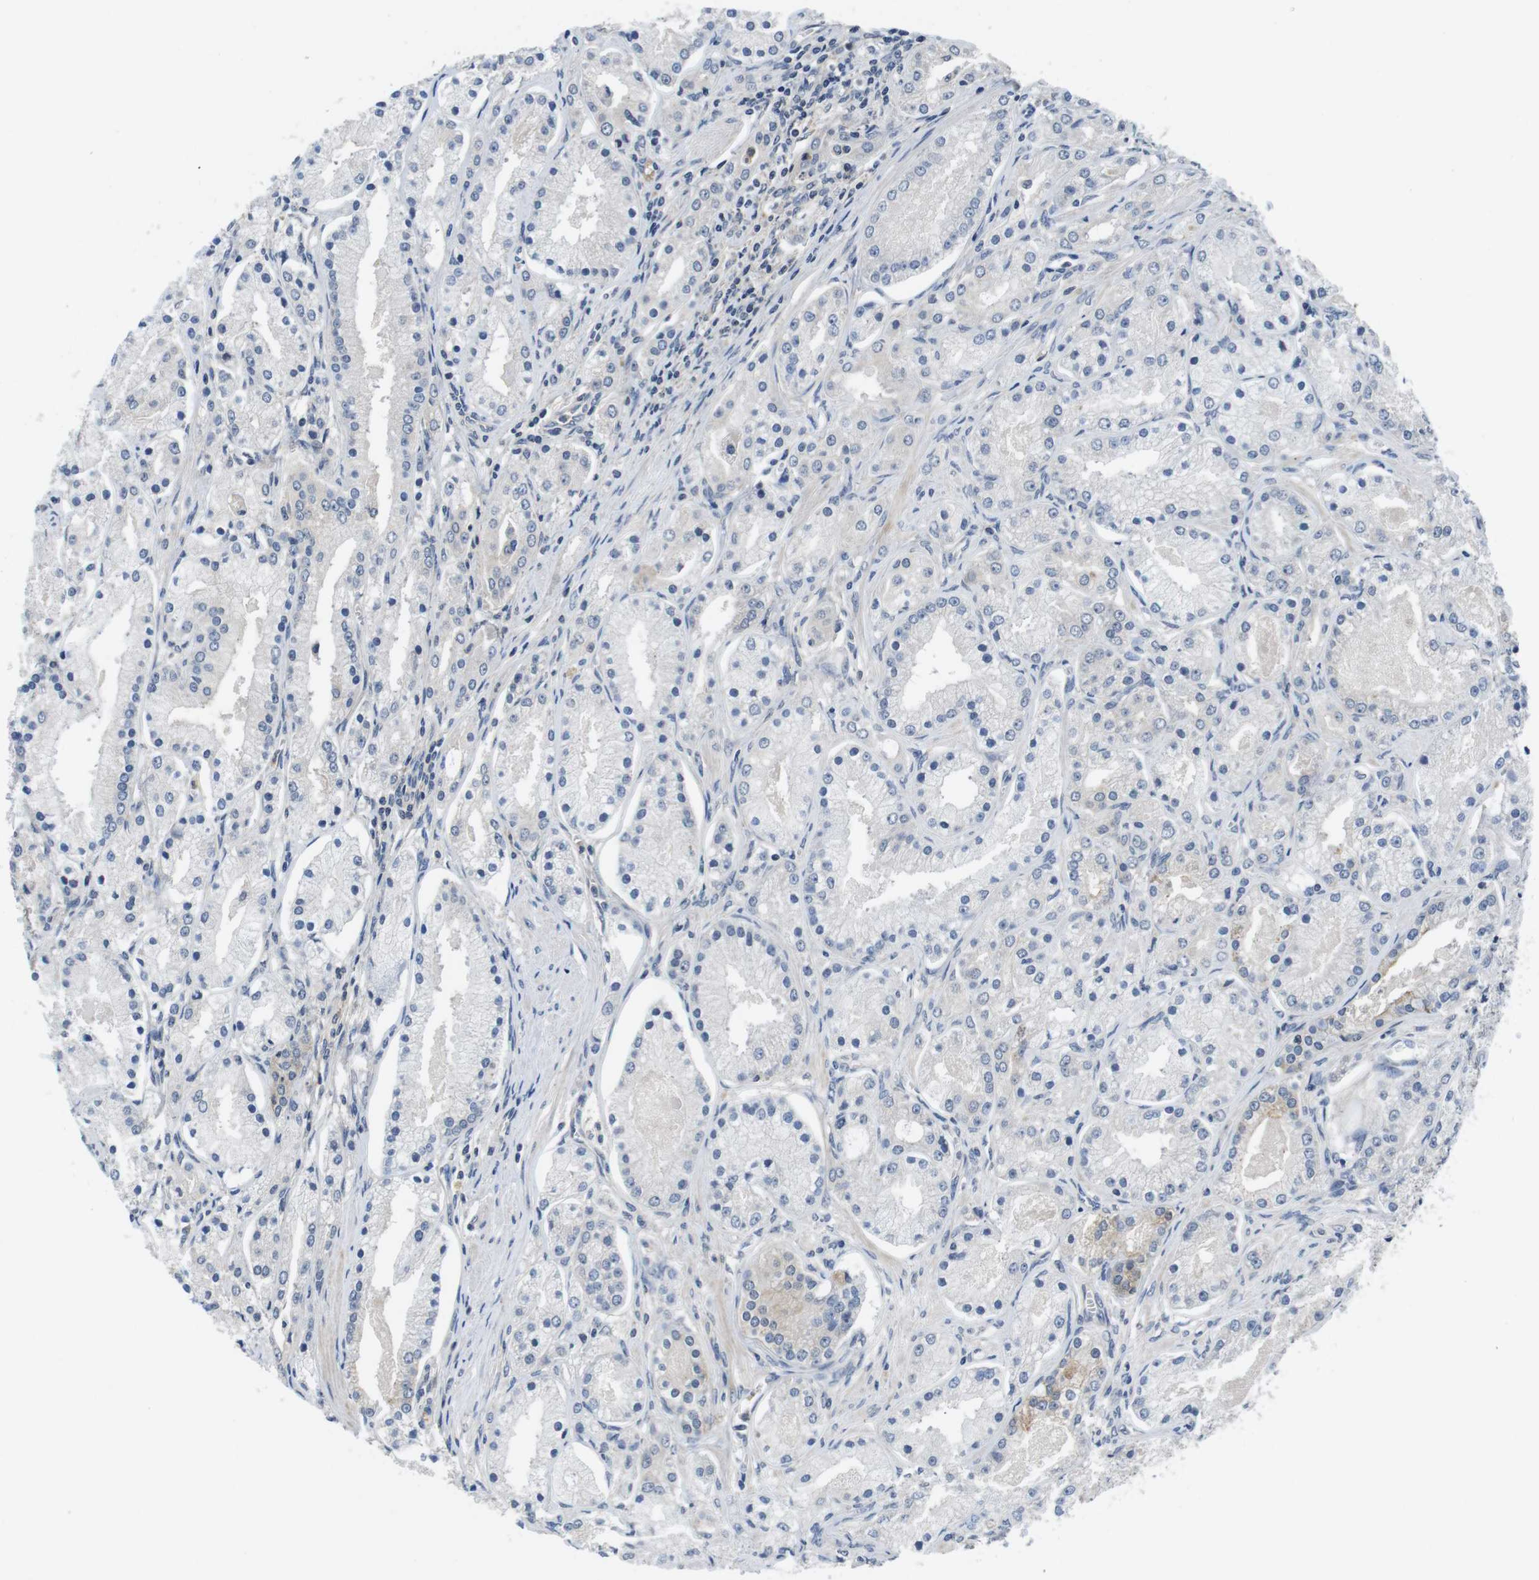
{"staining": {"intensity": "negative", "quantity": "none", "location": "none"}, "tissue": "prostate cancer", "cell_type": "Tumor cells", "image_type": "cancer", "snomed": [{"axis": "morphology", "description": "Adenocarcinoma, High grade"}, {"axis": "topography", "description": "Prostate"}], "caption": "Tumor cells show no significant staining in prostate cancer.", "gene": "FADD", "patient": {"sex": "male", "age": 66}}